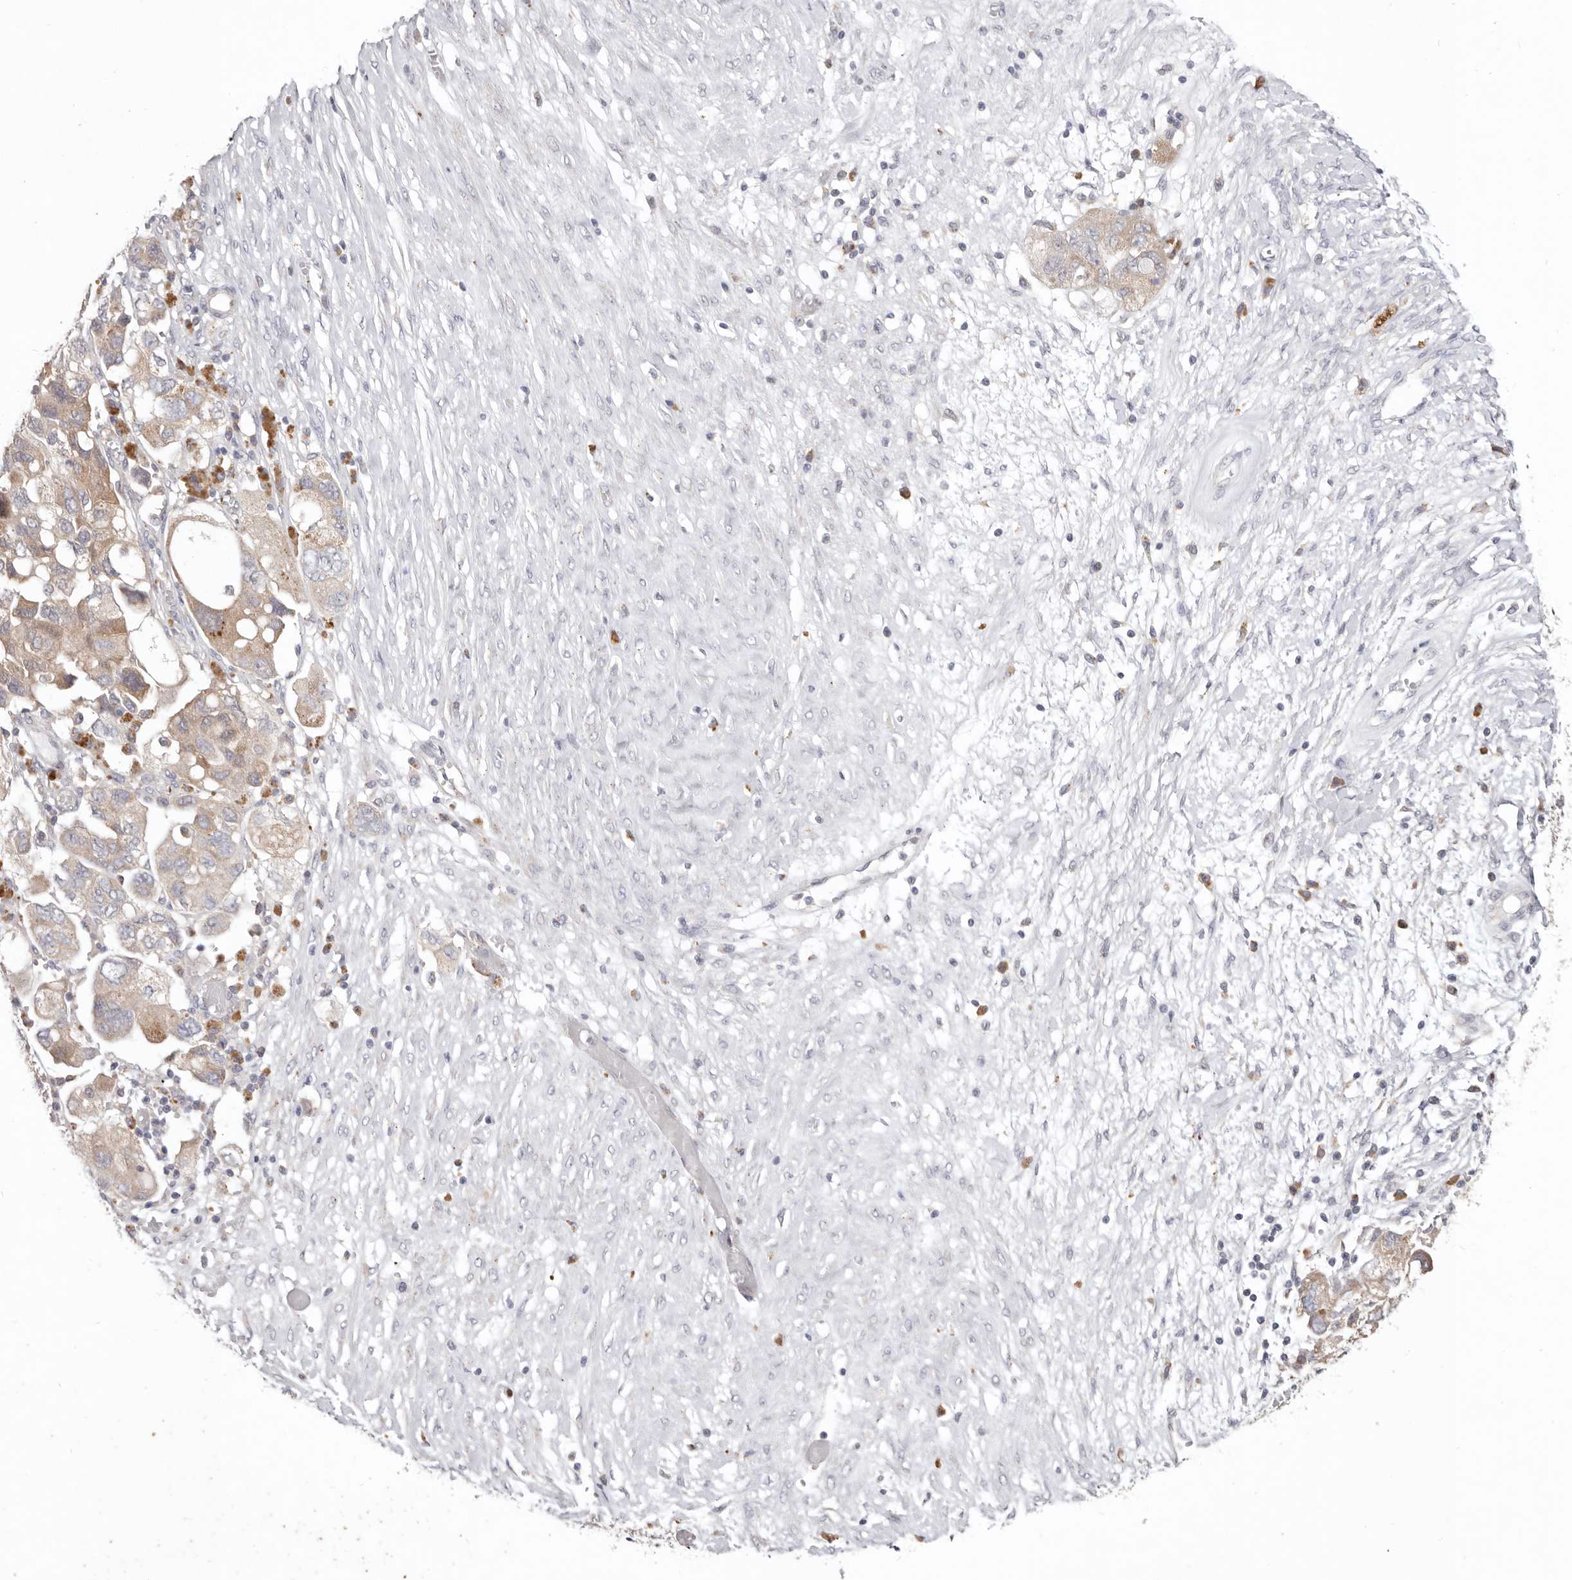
{"staining": {"intensity": "weak", "quantity": ">75%", "location": "cytoplasmic/membranous"}, "tissue": "ovarian cancer", "cell_type": "Tumor cells", "image_type": "cancer", "snomed": [{"axis": "morphology", "description": "Carcinoma, NOS"}, {"axis": "morphology", "description": "Cystadenocarcinoma, serous, NOS"}, {"axis": "topography", "description": "Ovary"}], "caption": "Immunohistochemistry (IHC) histopathology image of human ovarian cancer (serous cystadenocarcinoma) stained for a protein (brown), which exhibits low levels of weak cytoplasmic/membranous staining in approximately >75% of tumor cells.", "gene": "WDR77", "patient": {"sex": "female", "age": 69}}